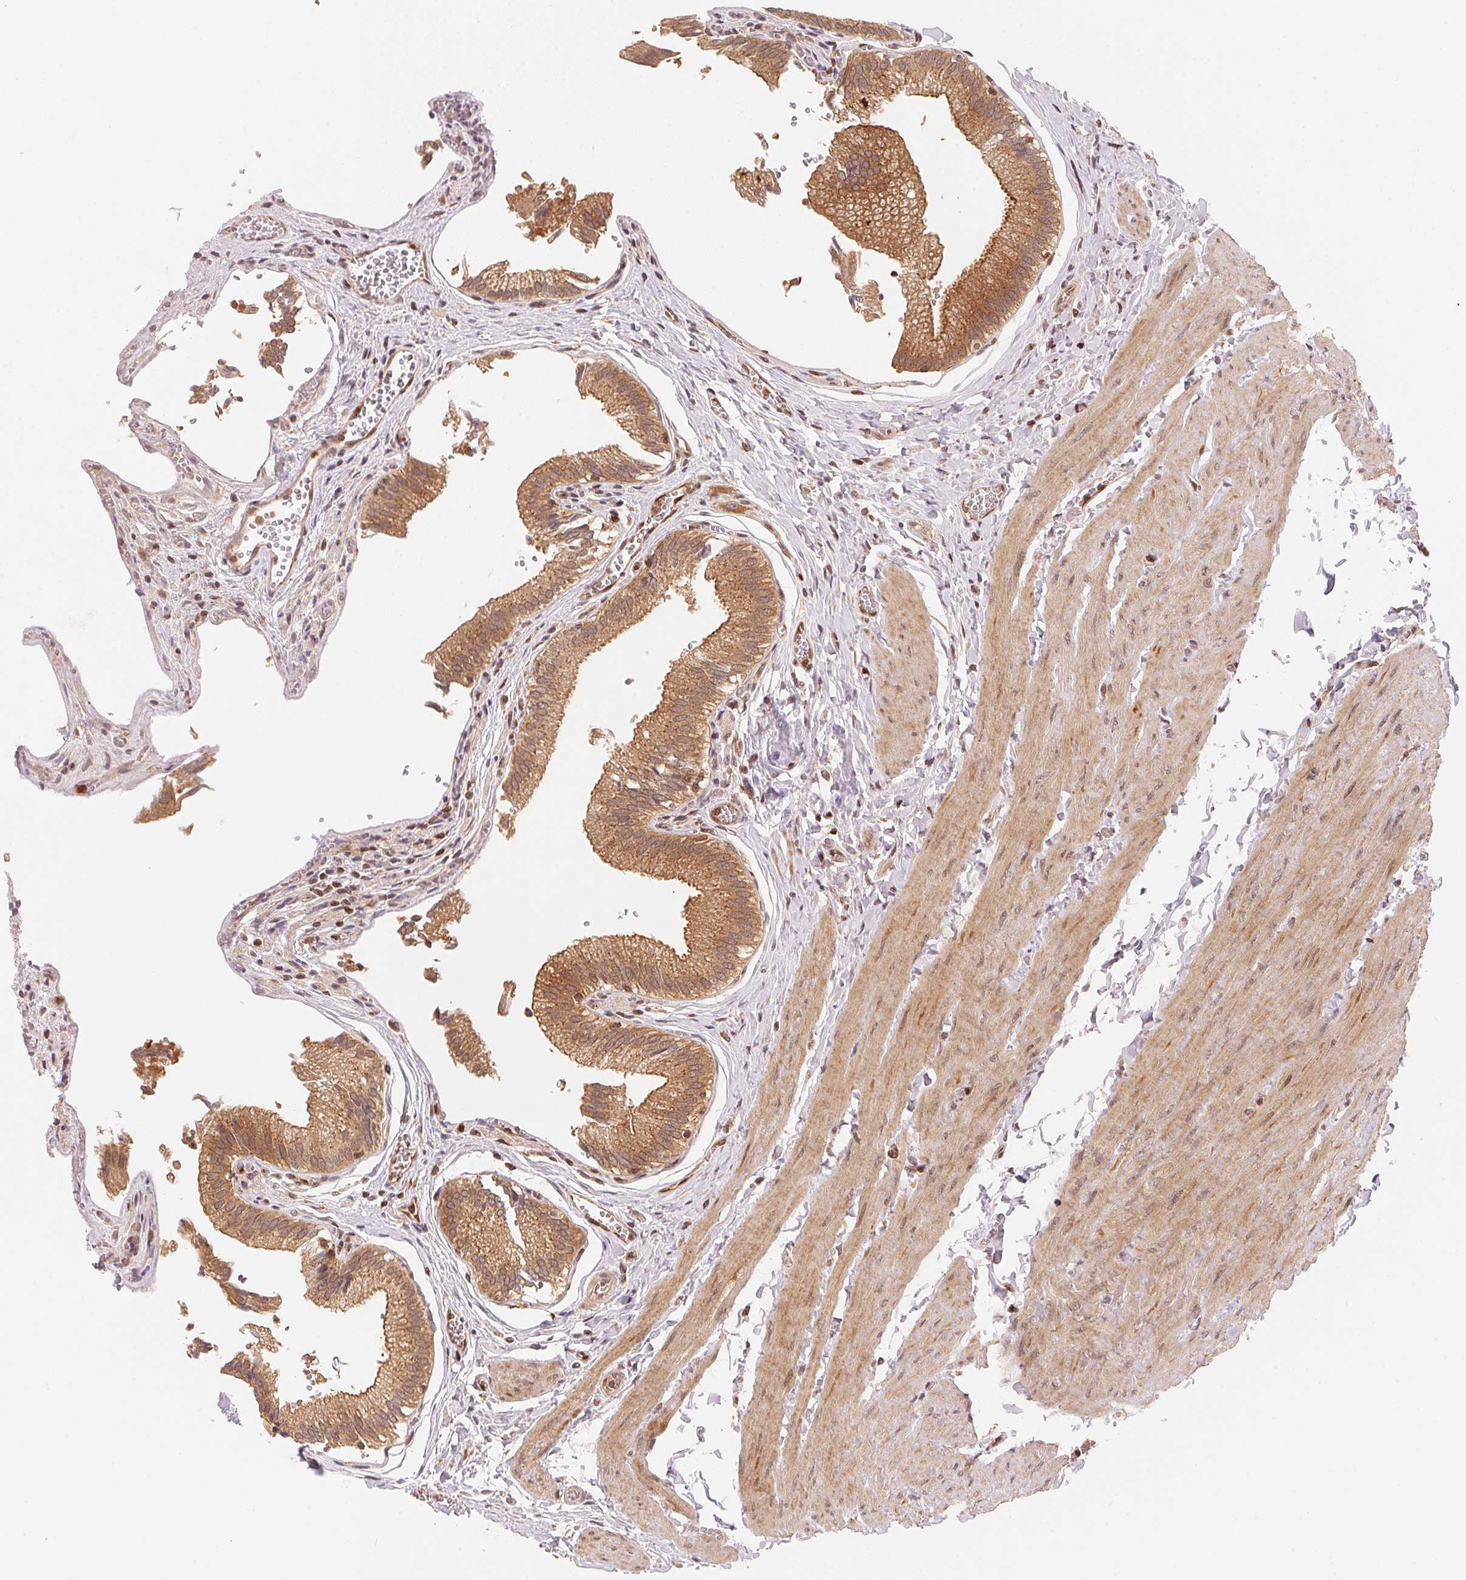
{"staining": {"intensity": "moderate", "quantity": ">75%", "location": "cytoplasmic/membranous,nuclear"}, "tissue": "gallbladder", "cell_type": "Glandular cells", "image_type": "normal", "snomed": [{"axis": "morphology", "description": "Normal tissue, NOS"}, {"axis": "topography", "description": "Gallbladder"}, {"axis": "topography", "description": "Peripheral nerve tissue"}], "caption": "Approximately >75% of glandular cells in unremarkable human gallbladder reveal moderate cytoplasmic/membranous,nuclear protein expression as visualized by brown immunohistochemical staining.", "gene": "CCDC102B", "patient": {"sex": "male", "age": 17}}